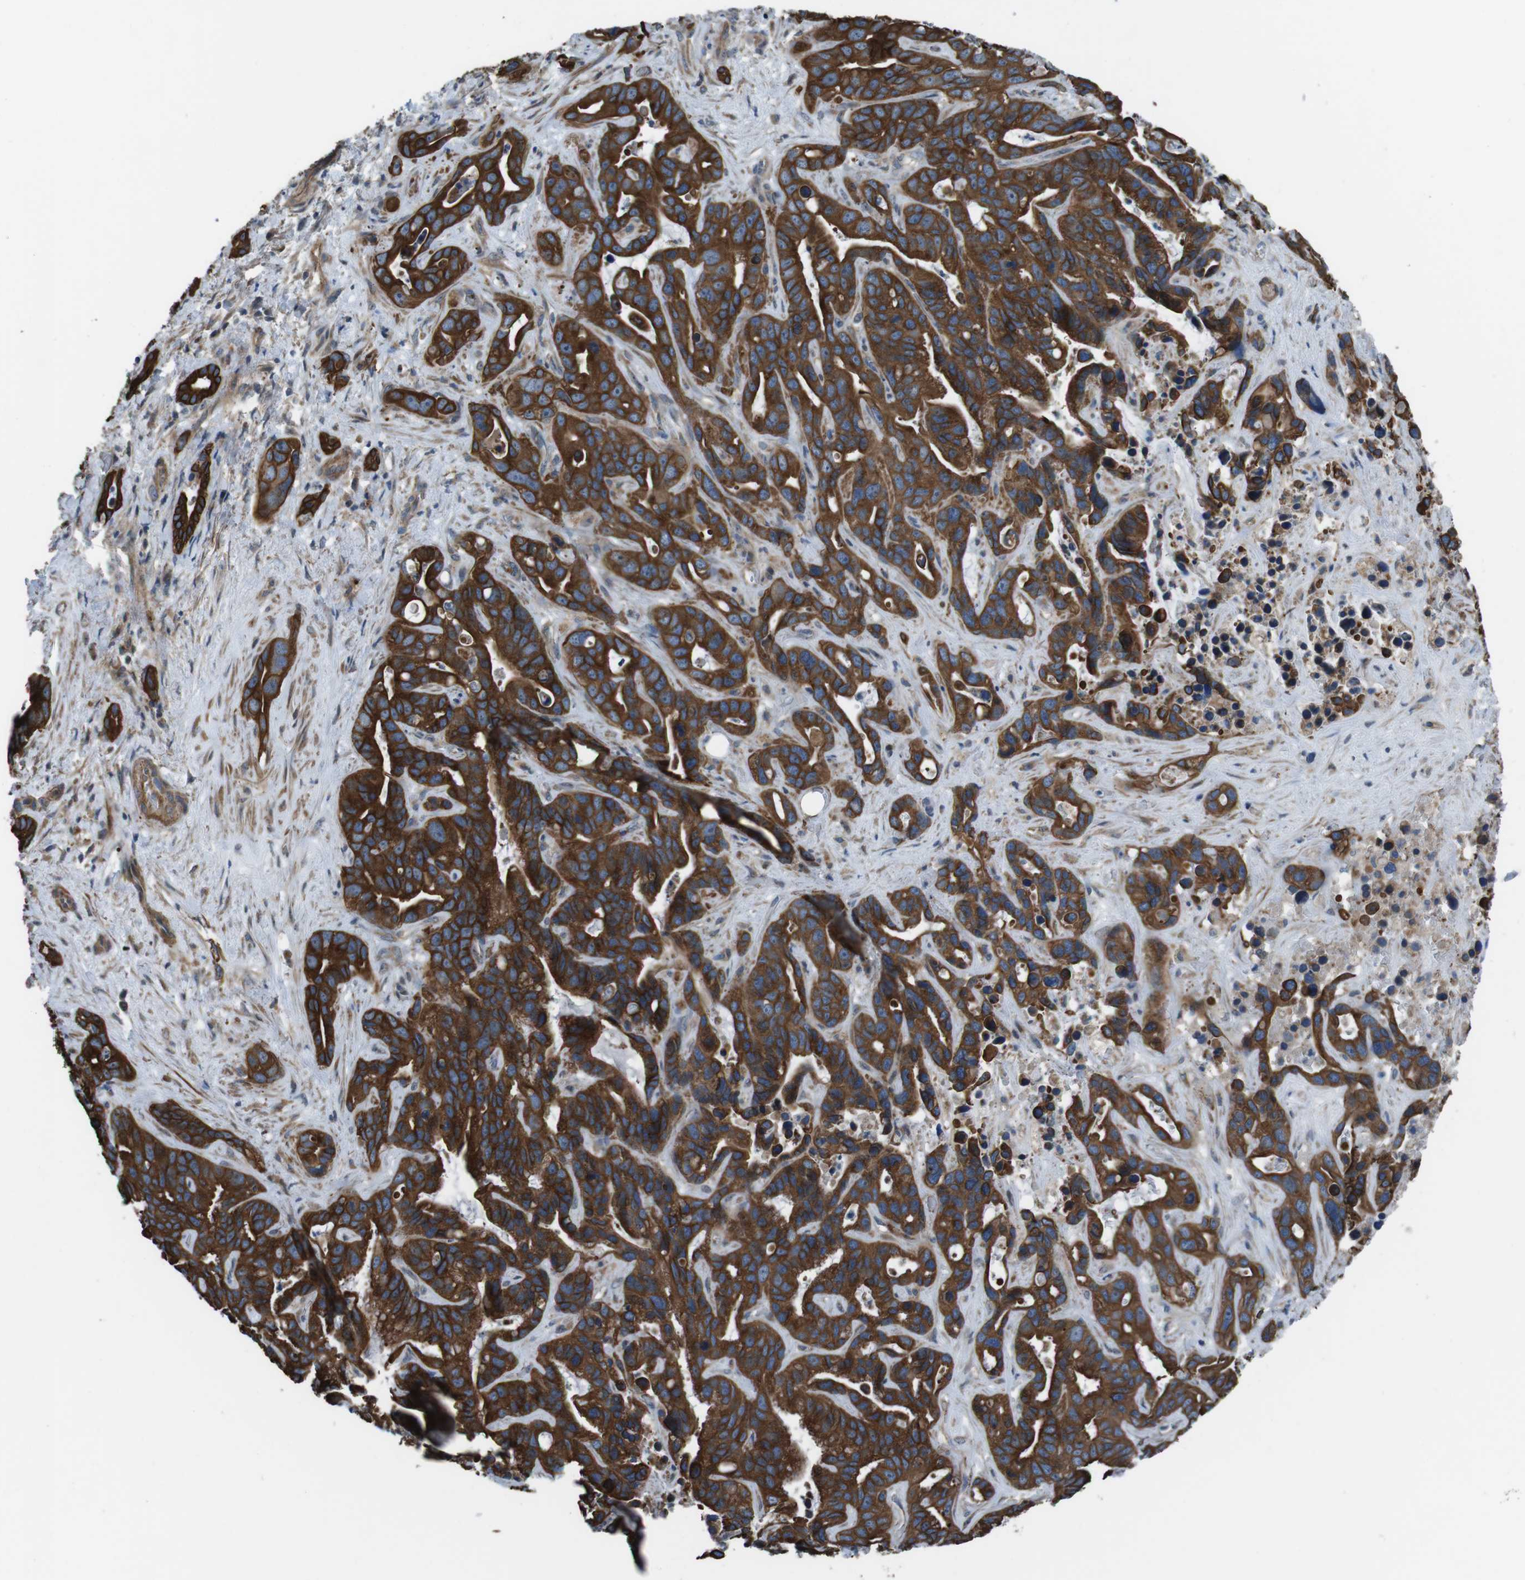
{"staining": {"intensity": "strong", "quantity": ">75%", "location": "cytoplasmic/membranous"}, "tissue": "liver cancer", "cell_type": "Tumor cells", "image_type": "cancer", "snomed": [{"axis": "morphology", "description": "Cholangiocarcinoma"}, {"axis": "topography", "description": "Liver"}], "caption": "Human cholangiocarcinoma (liver) stained with a protein marker exhibits strong staining in tumor cells.", "gene": "FAM174B", "patient": {"sex": "female", "age": 65}}